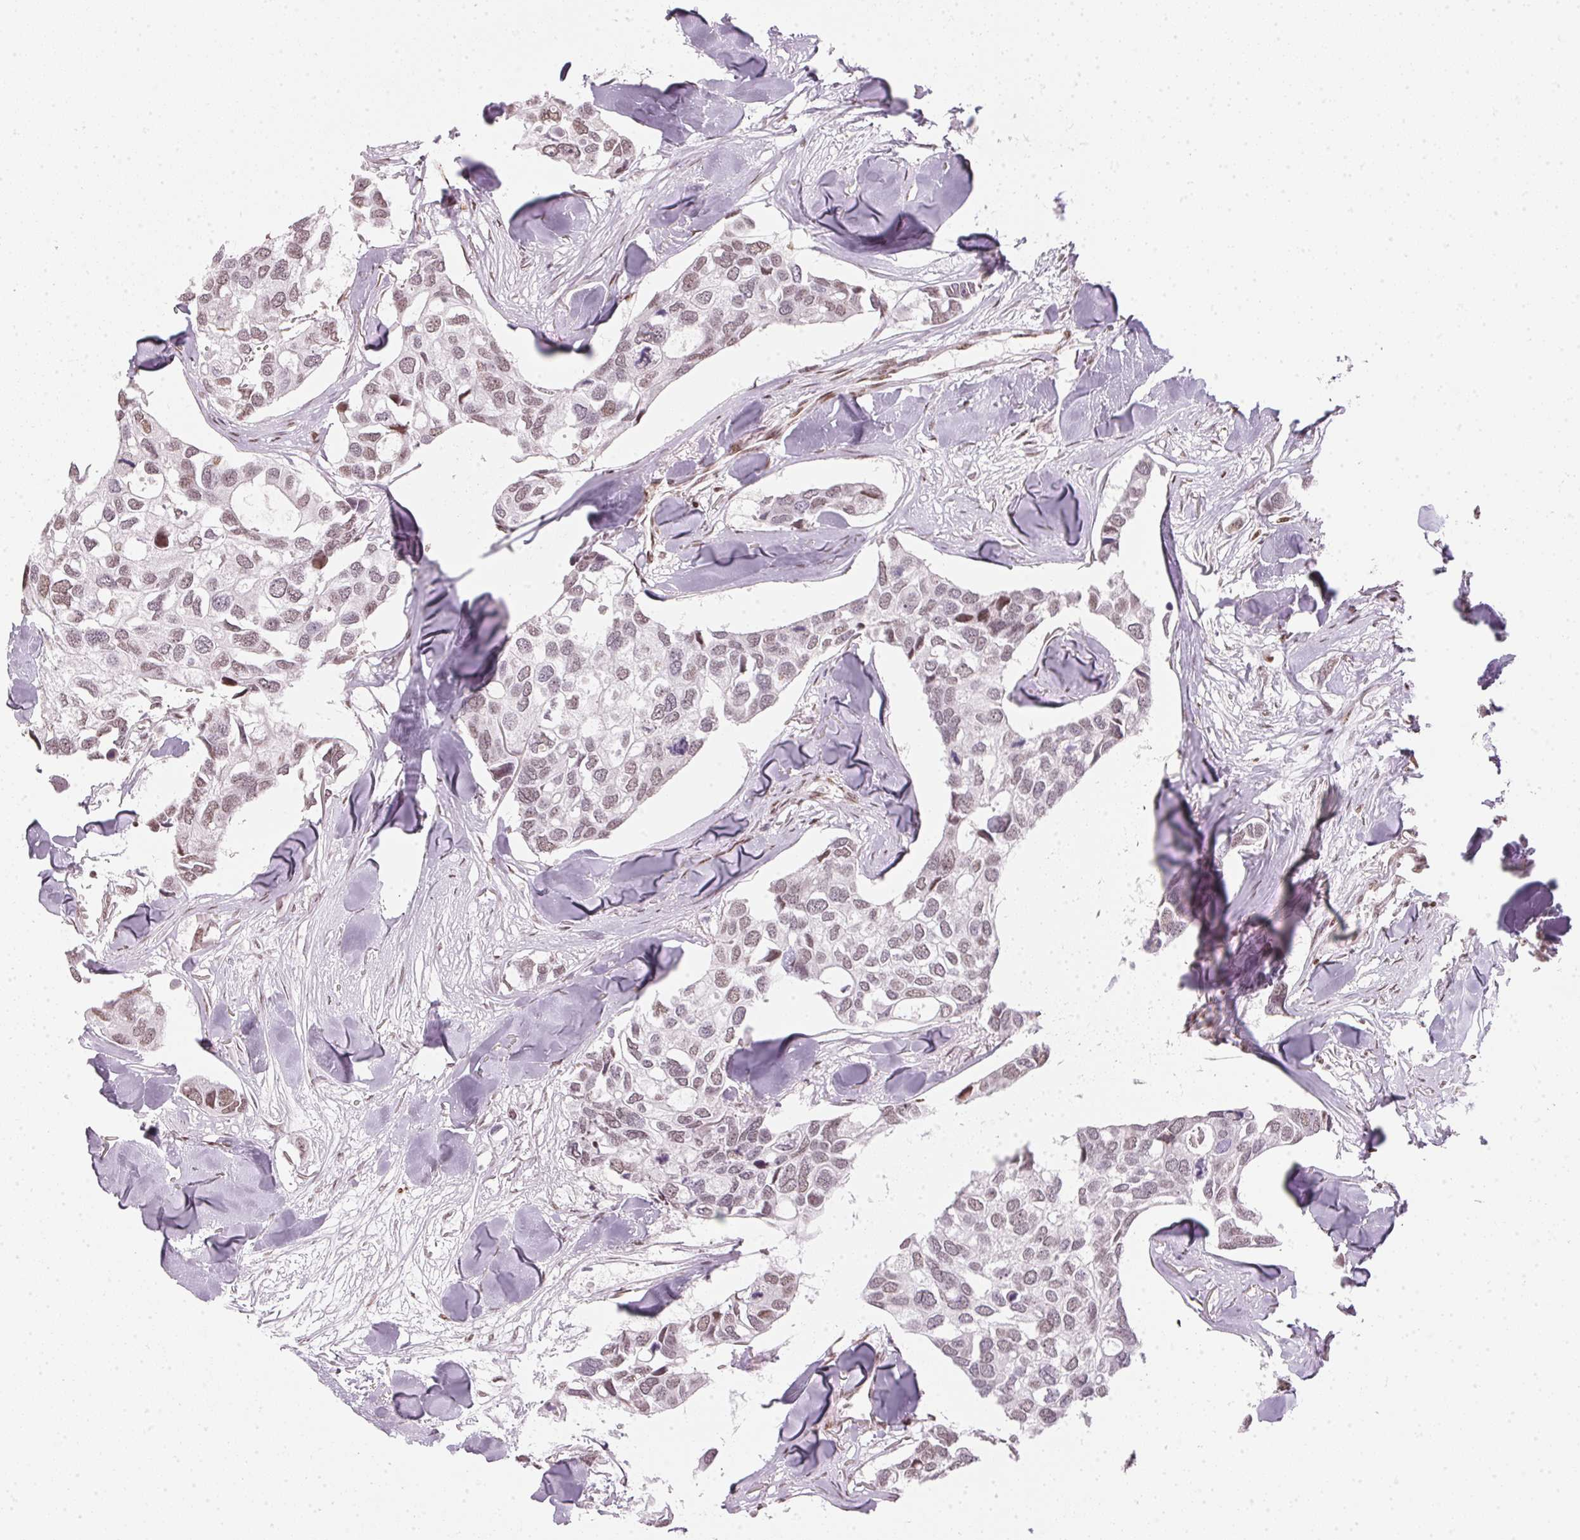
{"staining": {"intensity": "weak", "quantity": ">75%", "location": "nuclear"}, "tissue": "breast cancer", "cell_type": "Tumor cells", "image_type": "cancer", "snomed": [{"axis": "morphology", "description": "Duct carcinoma"}, {"axis": "topography", "description": "Breast"}], "caption": "Tumor cells show weak nuclear staining in approximately >75% of cells in invasive ductal carcinoma (breast).", "gene": "KAT6A", "patient": {"sex": "female", "age": 83}}